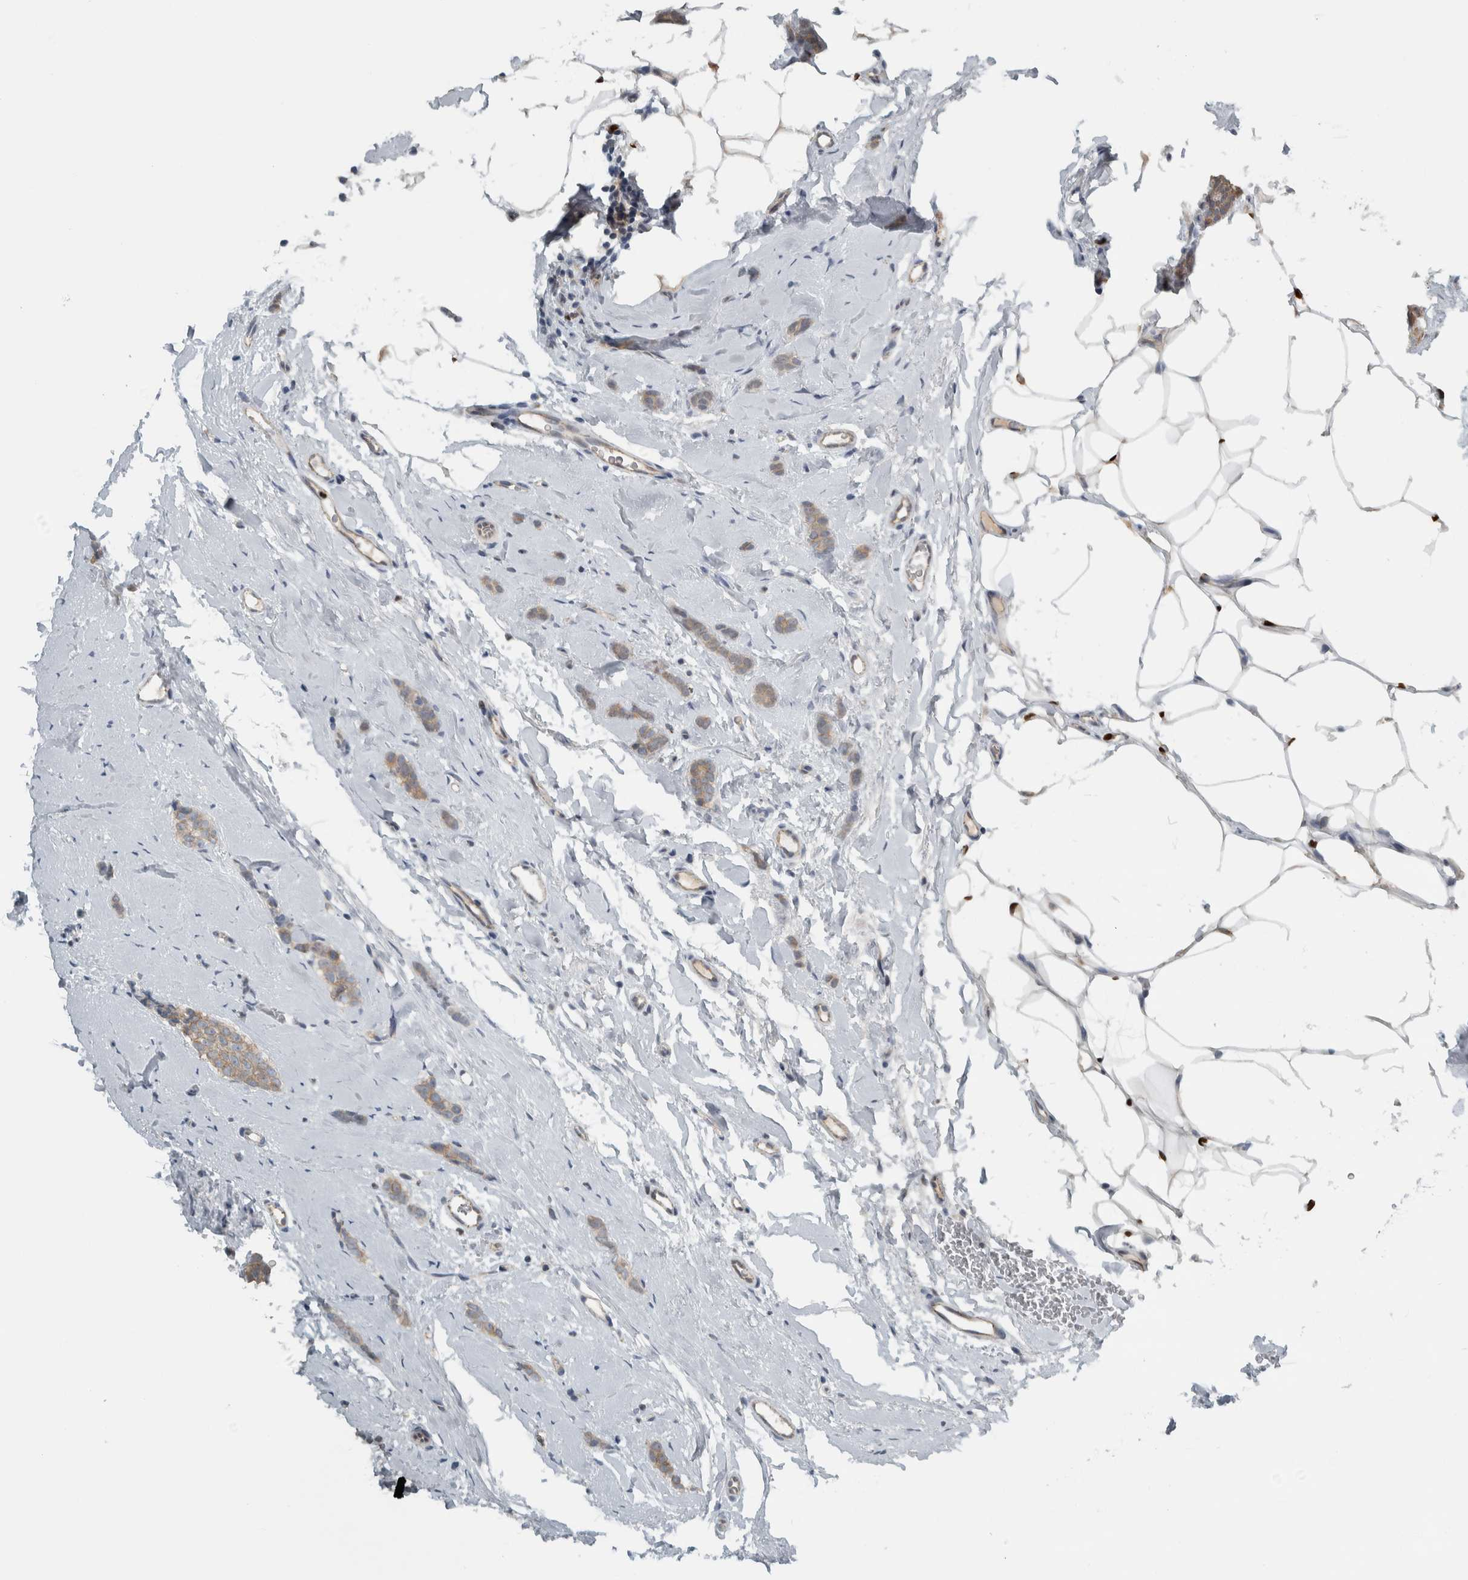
{"staining": {"intensity": "weak", "quantity": ">75%", "location": "cytoplasmic/membranous"}, "tissue": "breast cancer", "cell_type": "Tumor cells", "image_type": "cancer", "snomed": [{"axis": "morphology", "description": "Lobular carcinoma"}, {"axis": "topography", "description": "Skin"}, {"axis": "topography", "description": "Breast"}], "caption": "Immunohistochemical staining of breast lobular carcinoma shows weak cytoplasmic/membranous protein expression in about >75% of tumor cells.", "gene": "ADPRM", "patient": {"sex": "female", "age": 46}}